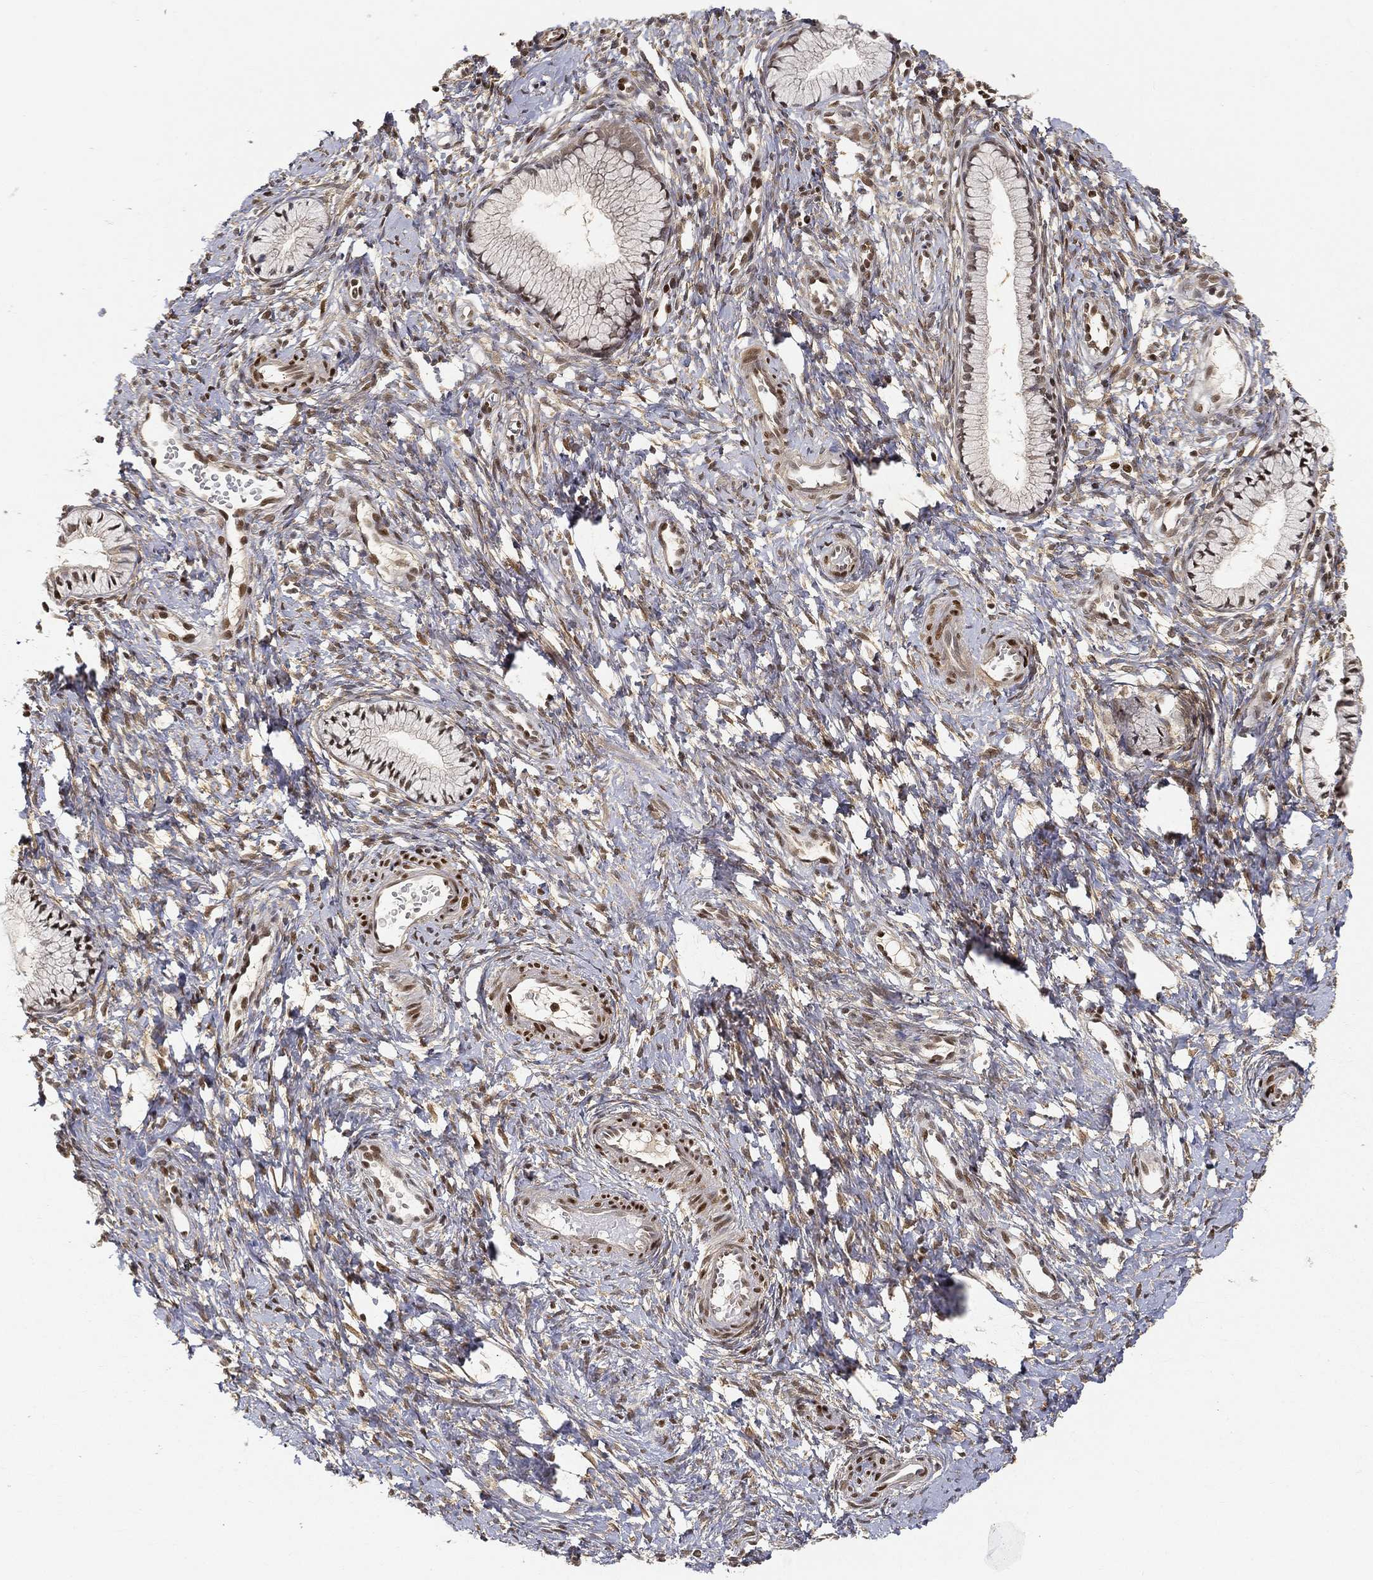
{"staining": {"intensity": "negative", "quantity": "none", "location": "none"}, "tissue": "cervix", "cell_type": "Glandular cells", "image_type": "normal", "snomed": [{"axis": "morphology", "description": "Normal tissue, NOS"}, {"axis": "topography", "description": "Cervix"}], "caption": "This is an immunohistochemistry image of unremarkable human cervix. There is no staining in glandular cells.", "gene": "CRTC3", "patient": {"sex": "female", "age": 39}}